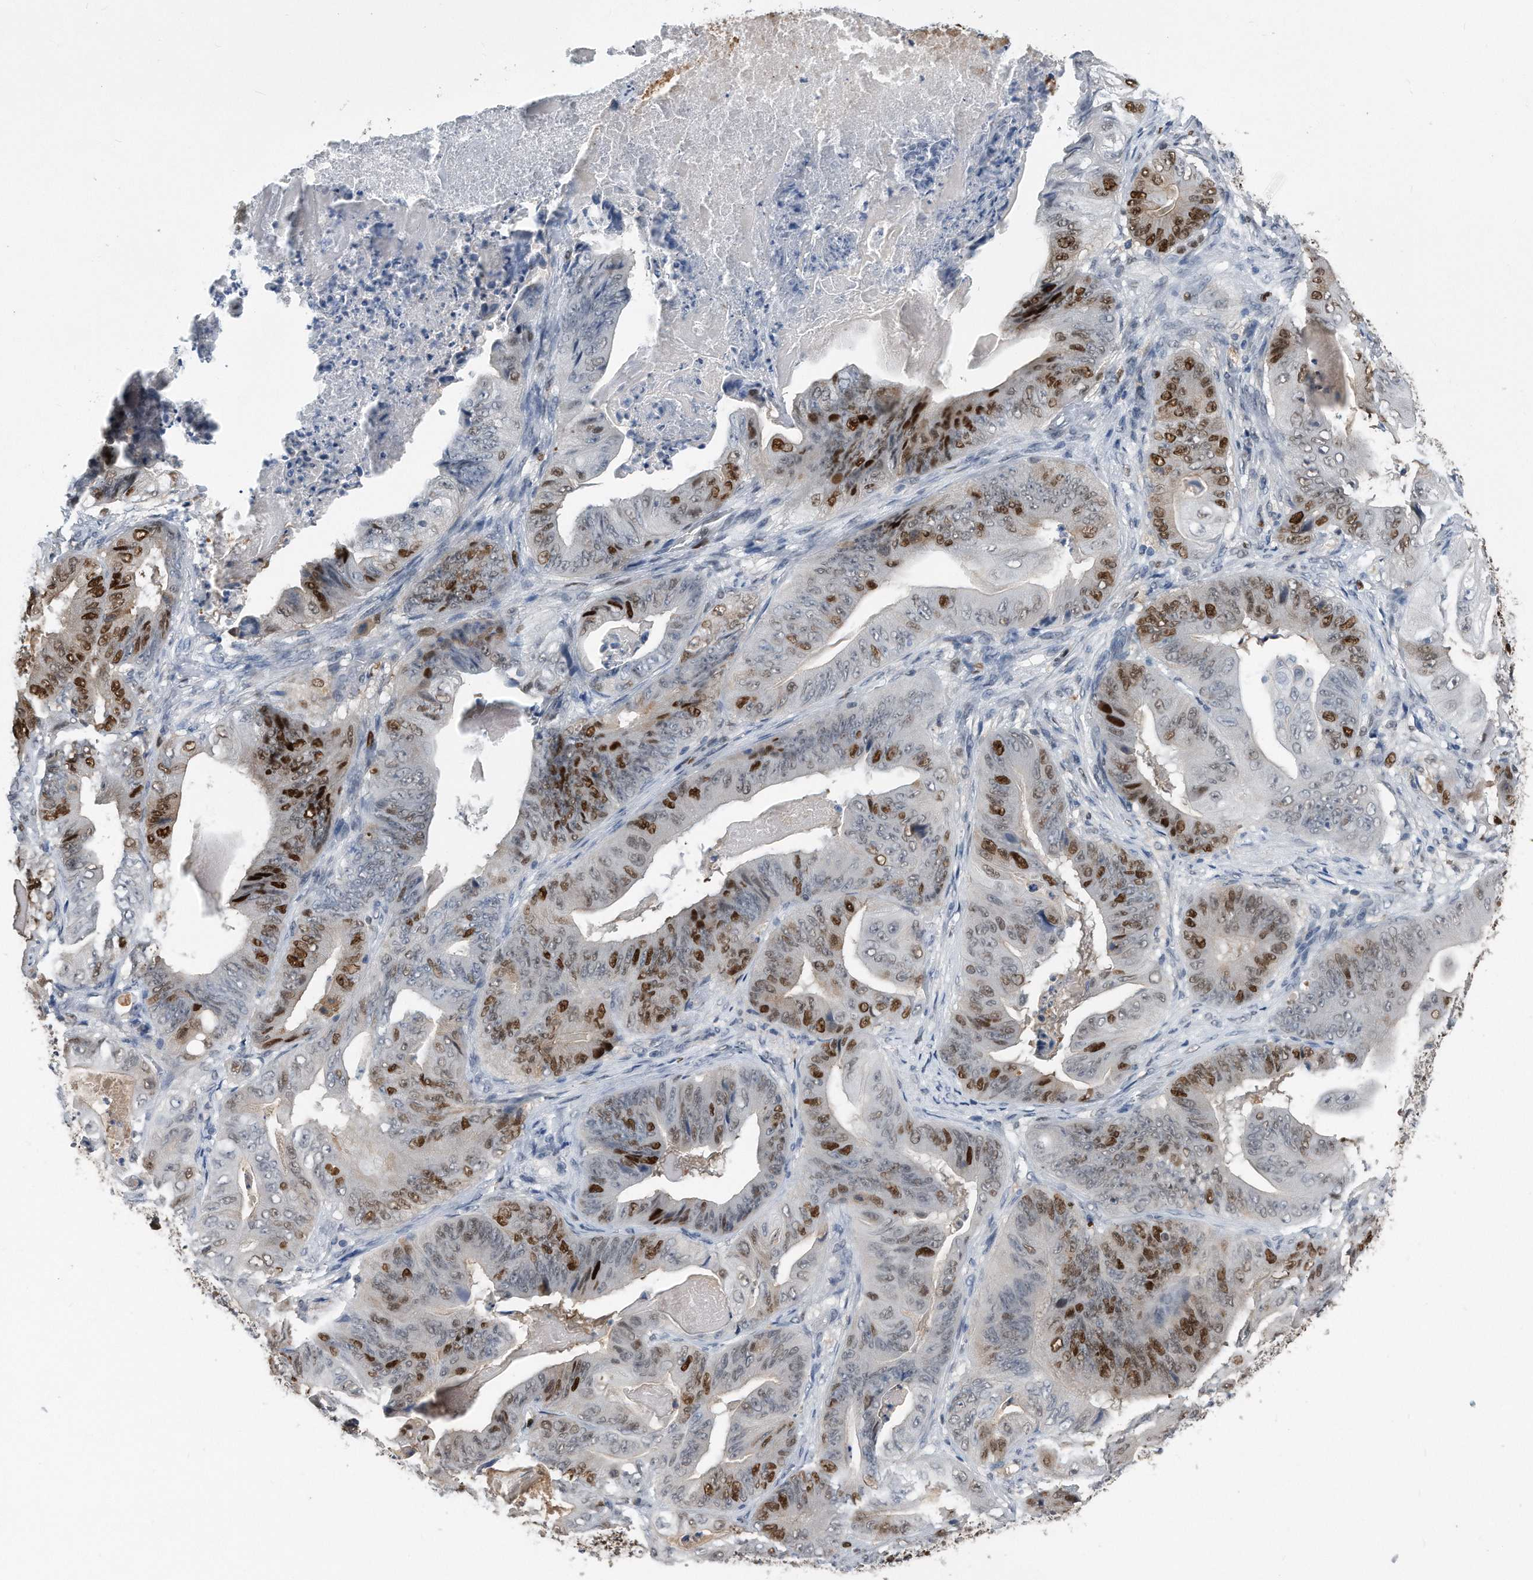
{"staining": {"intensity": "strong", "quantity": "25%-75%", "location": "nuclear"}, "tissue": "stomach cancer", "cell_type": "Tumor cells", "image_type": "cancer", "snomed": [{"axis": "morphology", "description": "Adenocarcinoma, NOS"}, {"axis": "topography", "description": "Stomach"}], "caption": "An IHC photomicrograph of neoplastic tissue is shown. Protein staining in brown labels strong nuclear positivity in stomach cancer within tumor cells.", "gene": "PCNA", "patient": {"sex": "female", "age": 73}}